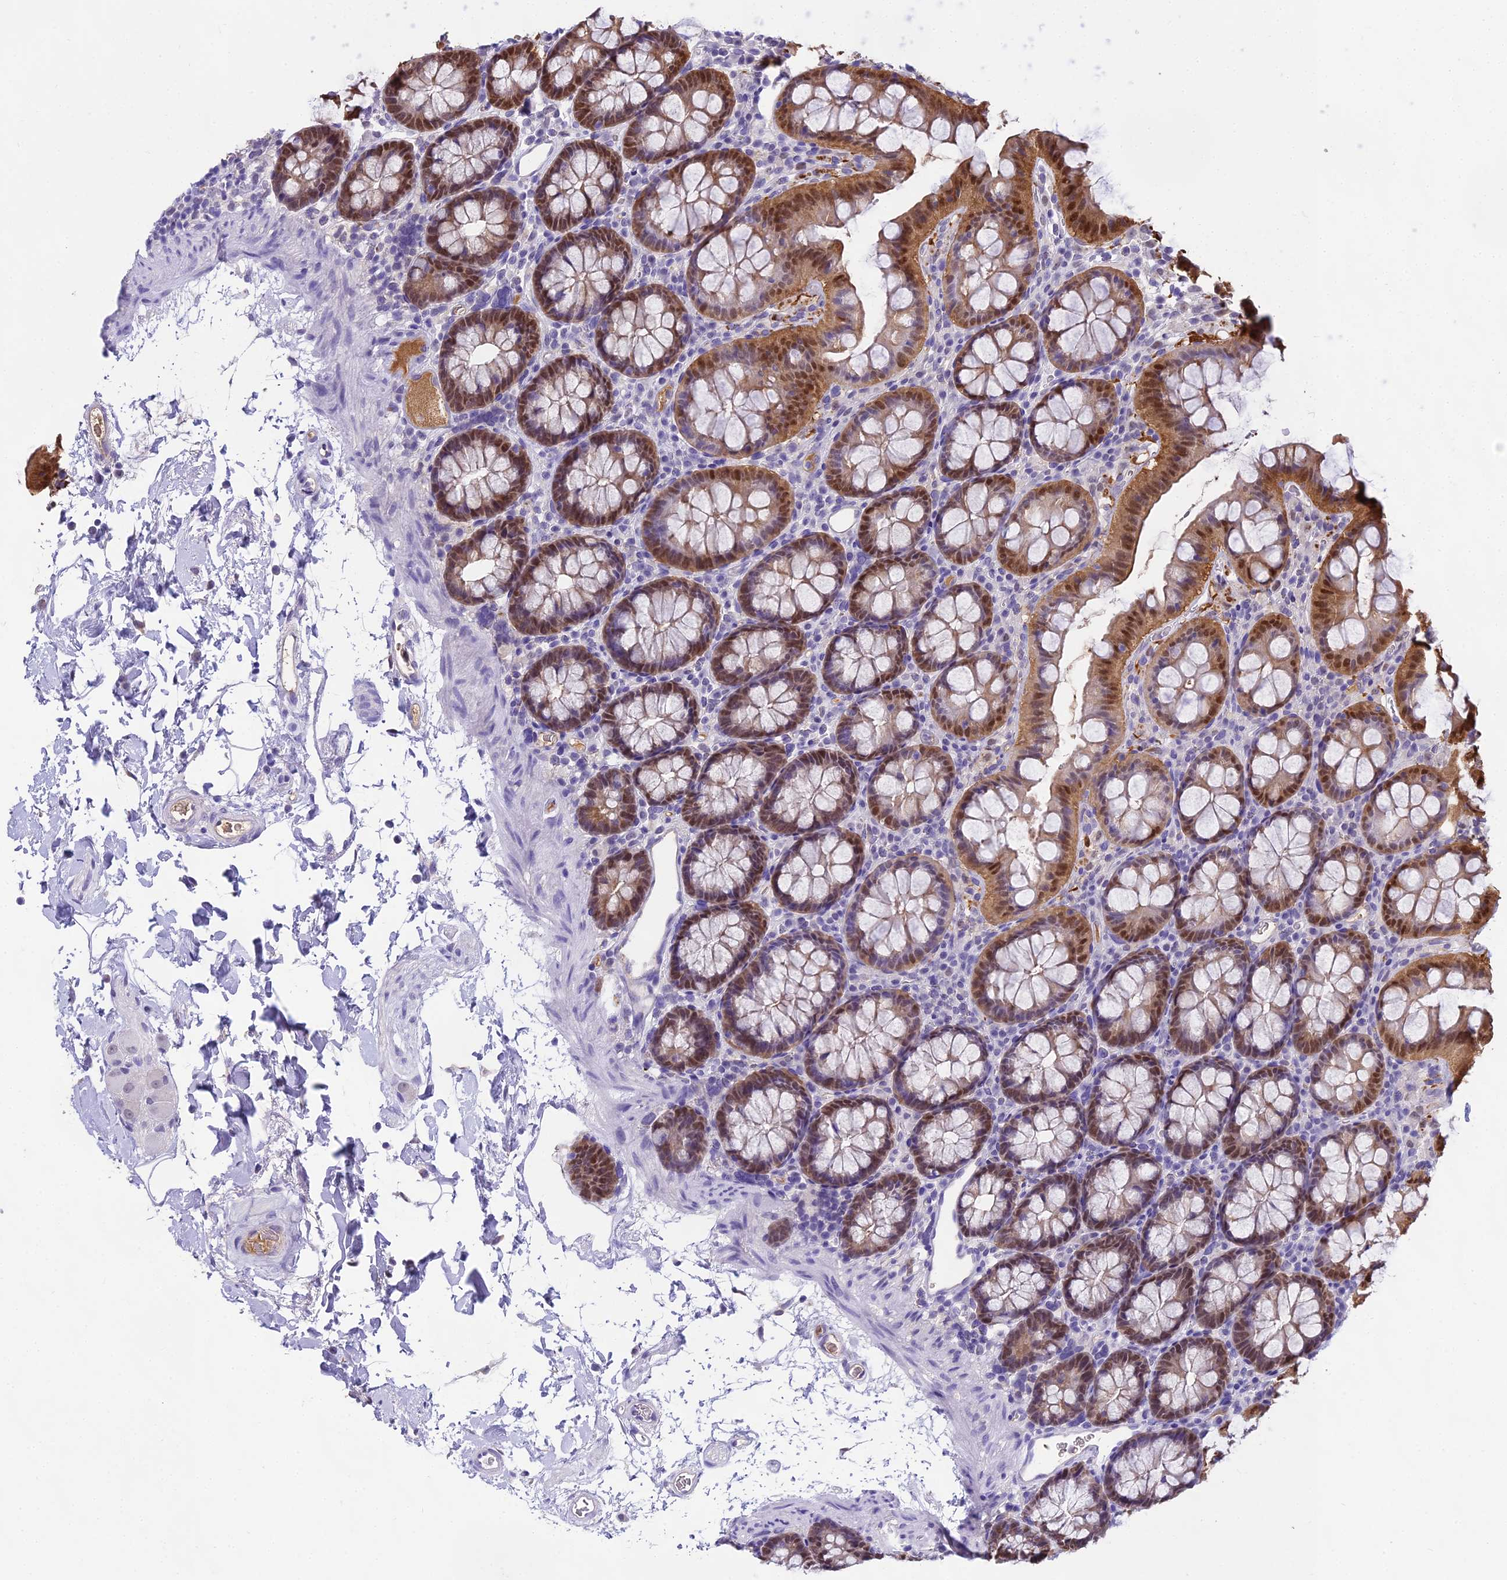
{"staining": {"intensity": "negative", "quantity": "none", "location": "none"}, "tissue": "colon", "cell_type": "Endothelial cells", "image_type": "normal", "snomed": [{"axis": "morphology", "description": "Normal tissue, NOS"}, {"axis": "topography", "description": "Colon"}], "caption": "High power microscopy micrograph of an immunohistochemistry (IHC) histopathology image of normal colon, revealing no significant positivity in endothelial cells. (DAB immunohistochemistry visualized using brightfield microscopy, high magnification).", "gene": "MAT2A", "patient": {"sex": "male", "age": 75}}